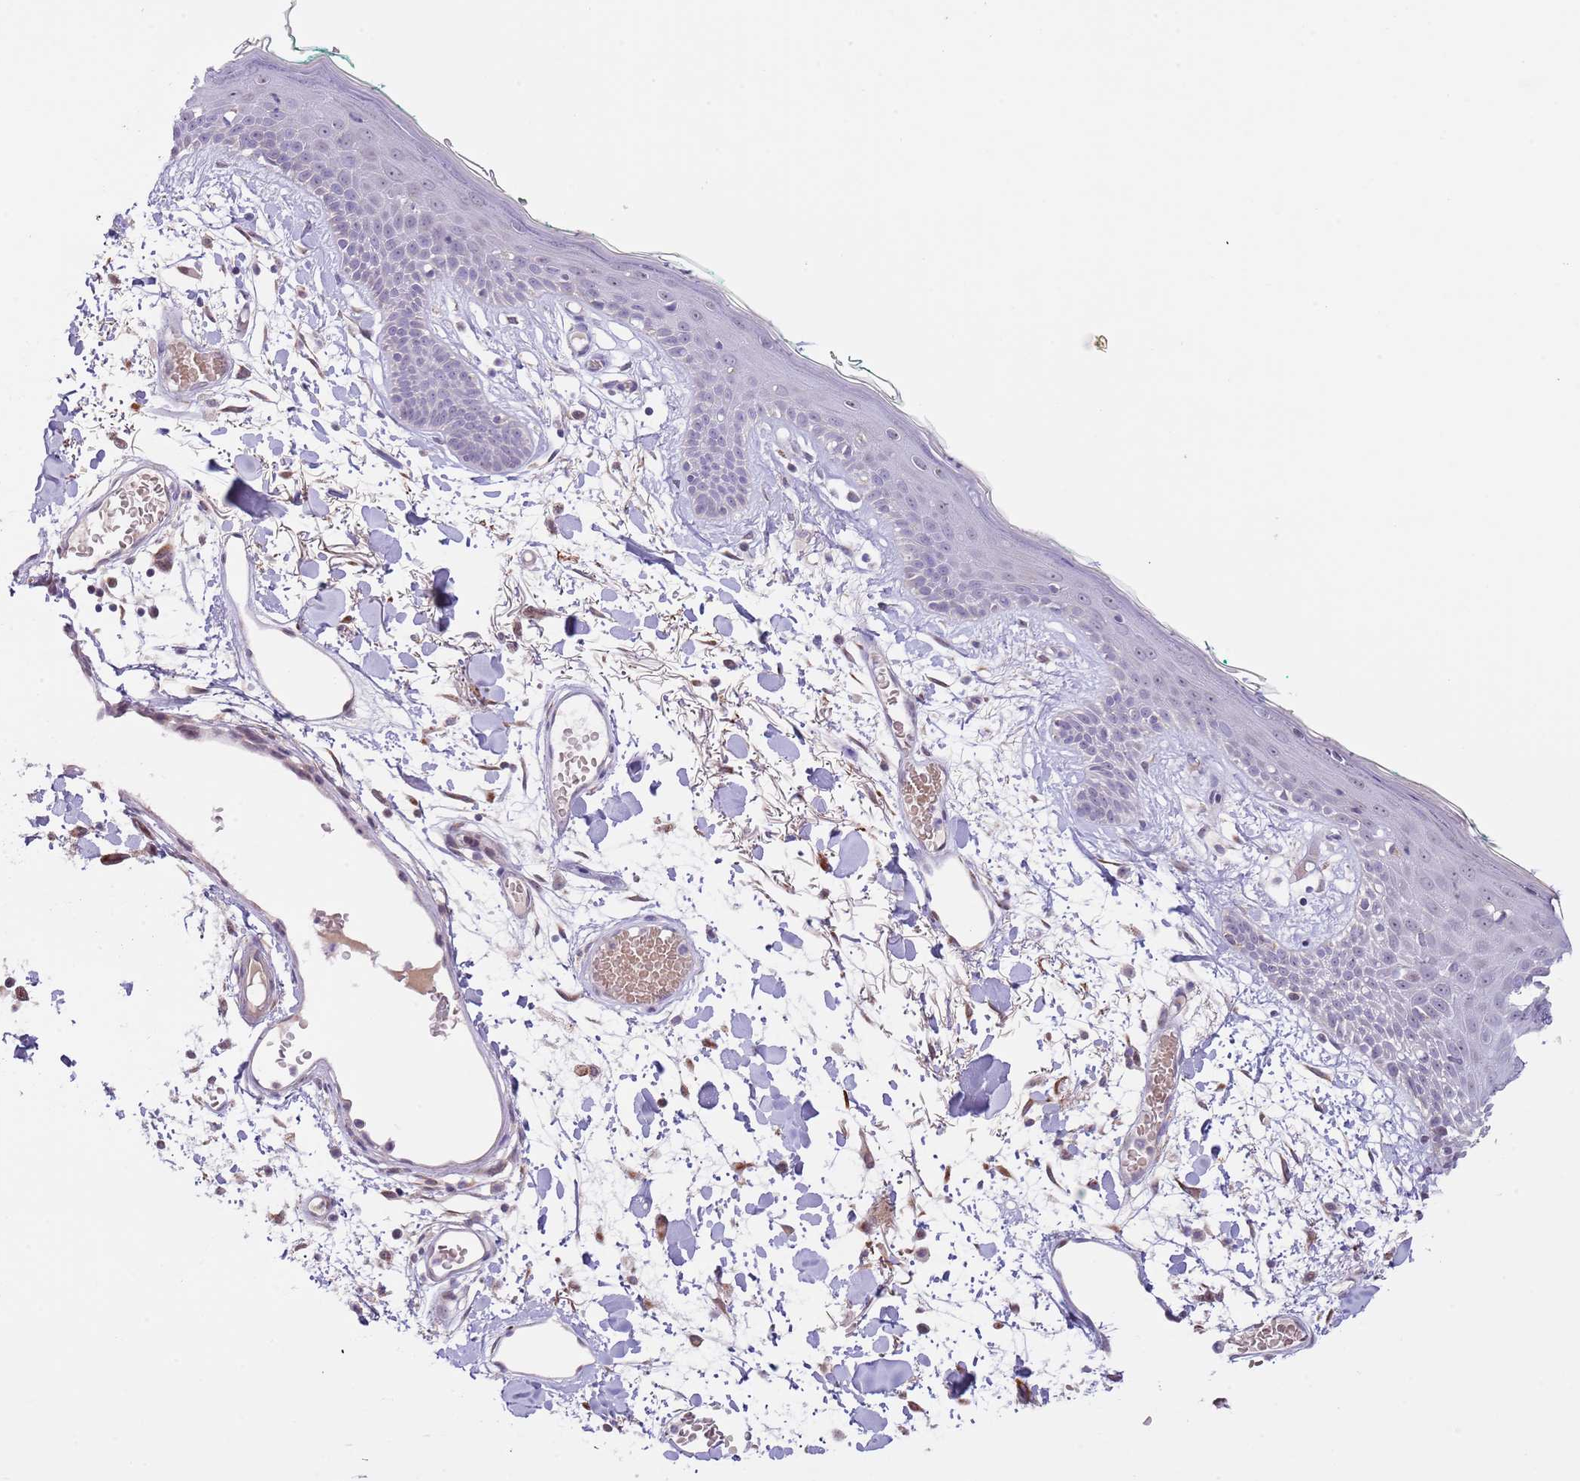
{"staining": {"intensity": "negative", "quantity": "none", "location": "none"}, "tissue": "skin", "cell_type": "Fibroblasts", "image_type": "normal", "snomed": [{"axis": "morphology", "description": "Normal tissue, NOS"}, {"axis": "topography", "description": "Skin"}], "caption": "DAB immunohistochemical staining of benign skin exhibits no significant staining in fibroblasts.", "gene": "AP1S2", "patient": {"sex": "male", "age": 79}}